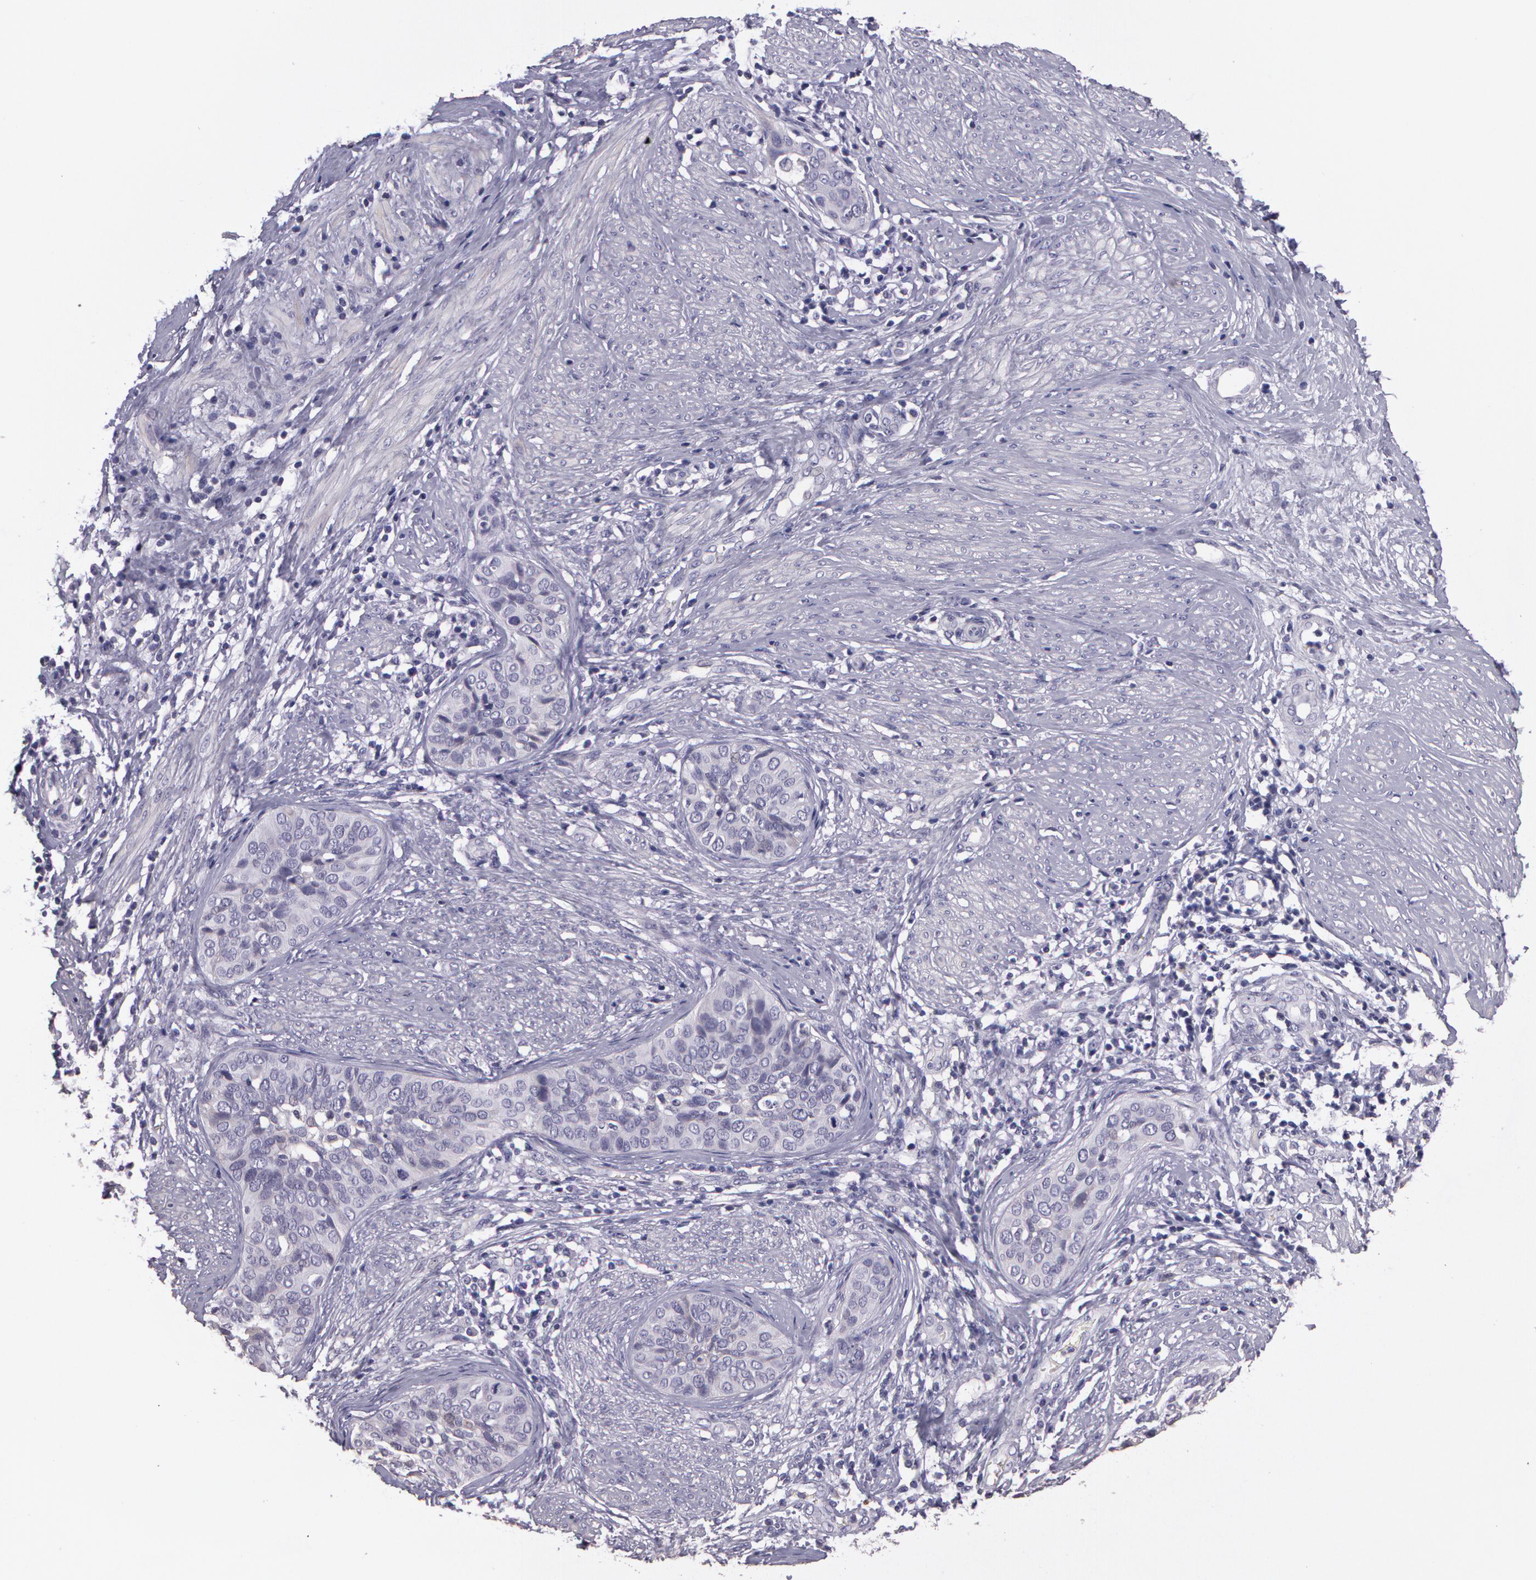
{"staining": {"intensity": "negative", "quantity": "none", "location": "none"}, "tissue": "cervical cancer", "cell_type": "Tumor cells", "image_type": "cancer", "snomed": [{"axis": "morphology", "description": "Squamous cell carcinoma, NOS"}, {"axis": "topography", "description": "Cervix"}], "caption": "IHC photomicrograph of neoplastic tissue: cervical cancer stained with DAB (3,3'-diaminobenzidine) demonstrates no significant protein expression in tumor cells.", "gene": "G2E3", "patient": {"sex": "female", "age": 31}}